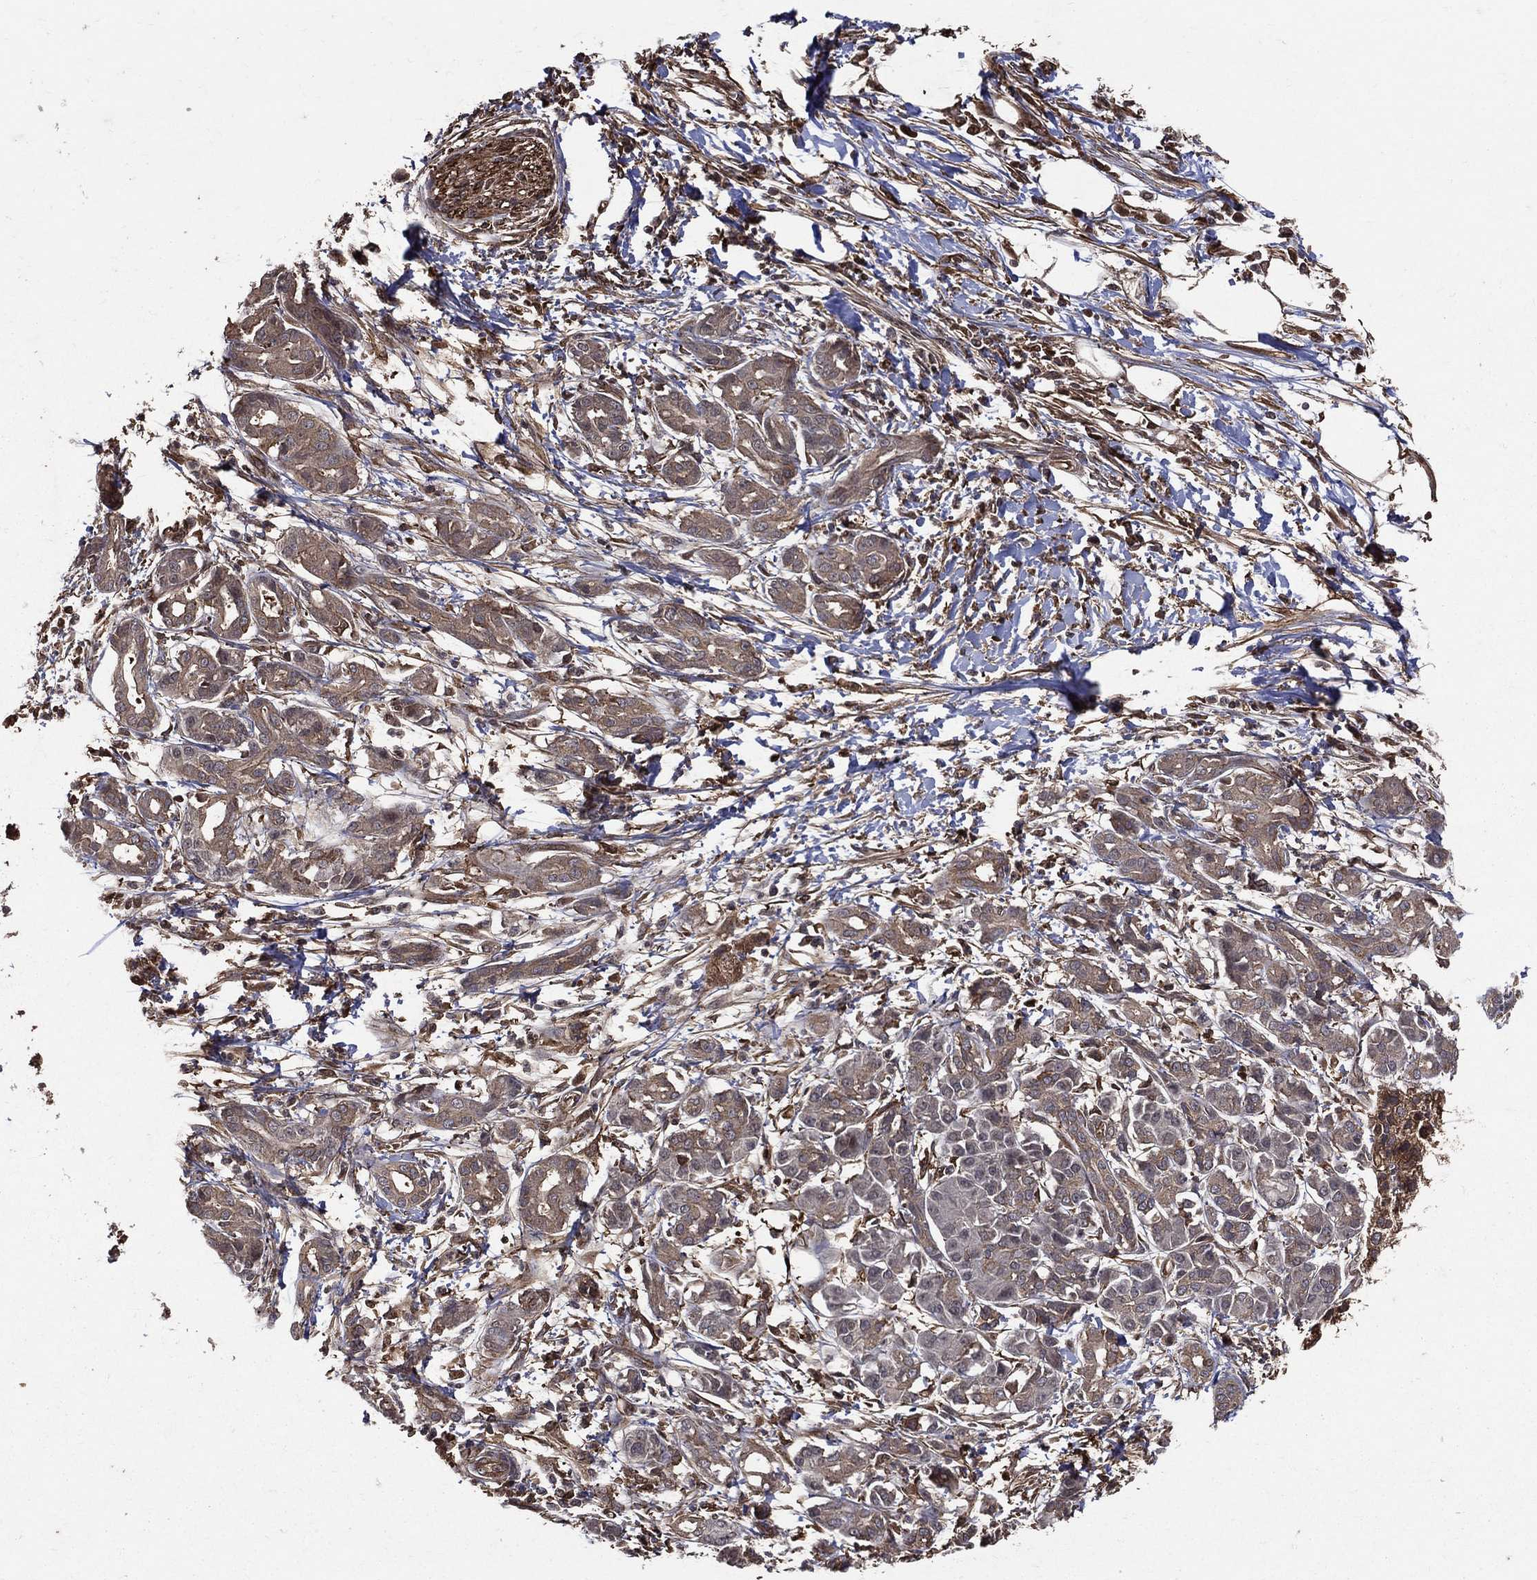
{"staining": {"intensity": "moderate", "quantity": "<25%", "location": "cytoplasmic/membranous"}, "tissue": "pancreatic cancer", "cell_type": "Tumor cells", "image_type": "cancer", "snomed": [{"axis": "morphology", "description": "Adenocarcinoma, NOS"}, {"axis": "topography", "description": "Pancreas"}], "caption": "Adenocarcinoma (pancreatic) stained for a protein (brown) displays moderate cytoplasmic/membranous positive positivity in about <25% of tumor cells.", "gene": "DPYSL2", "patient": {"sex": "male", "age": 72}}